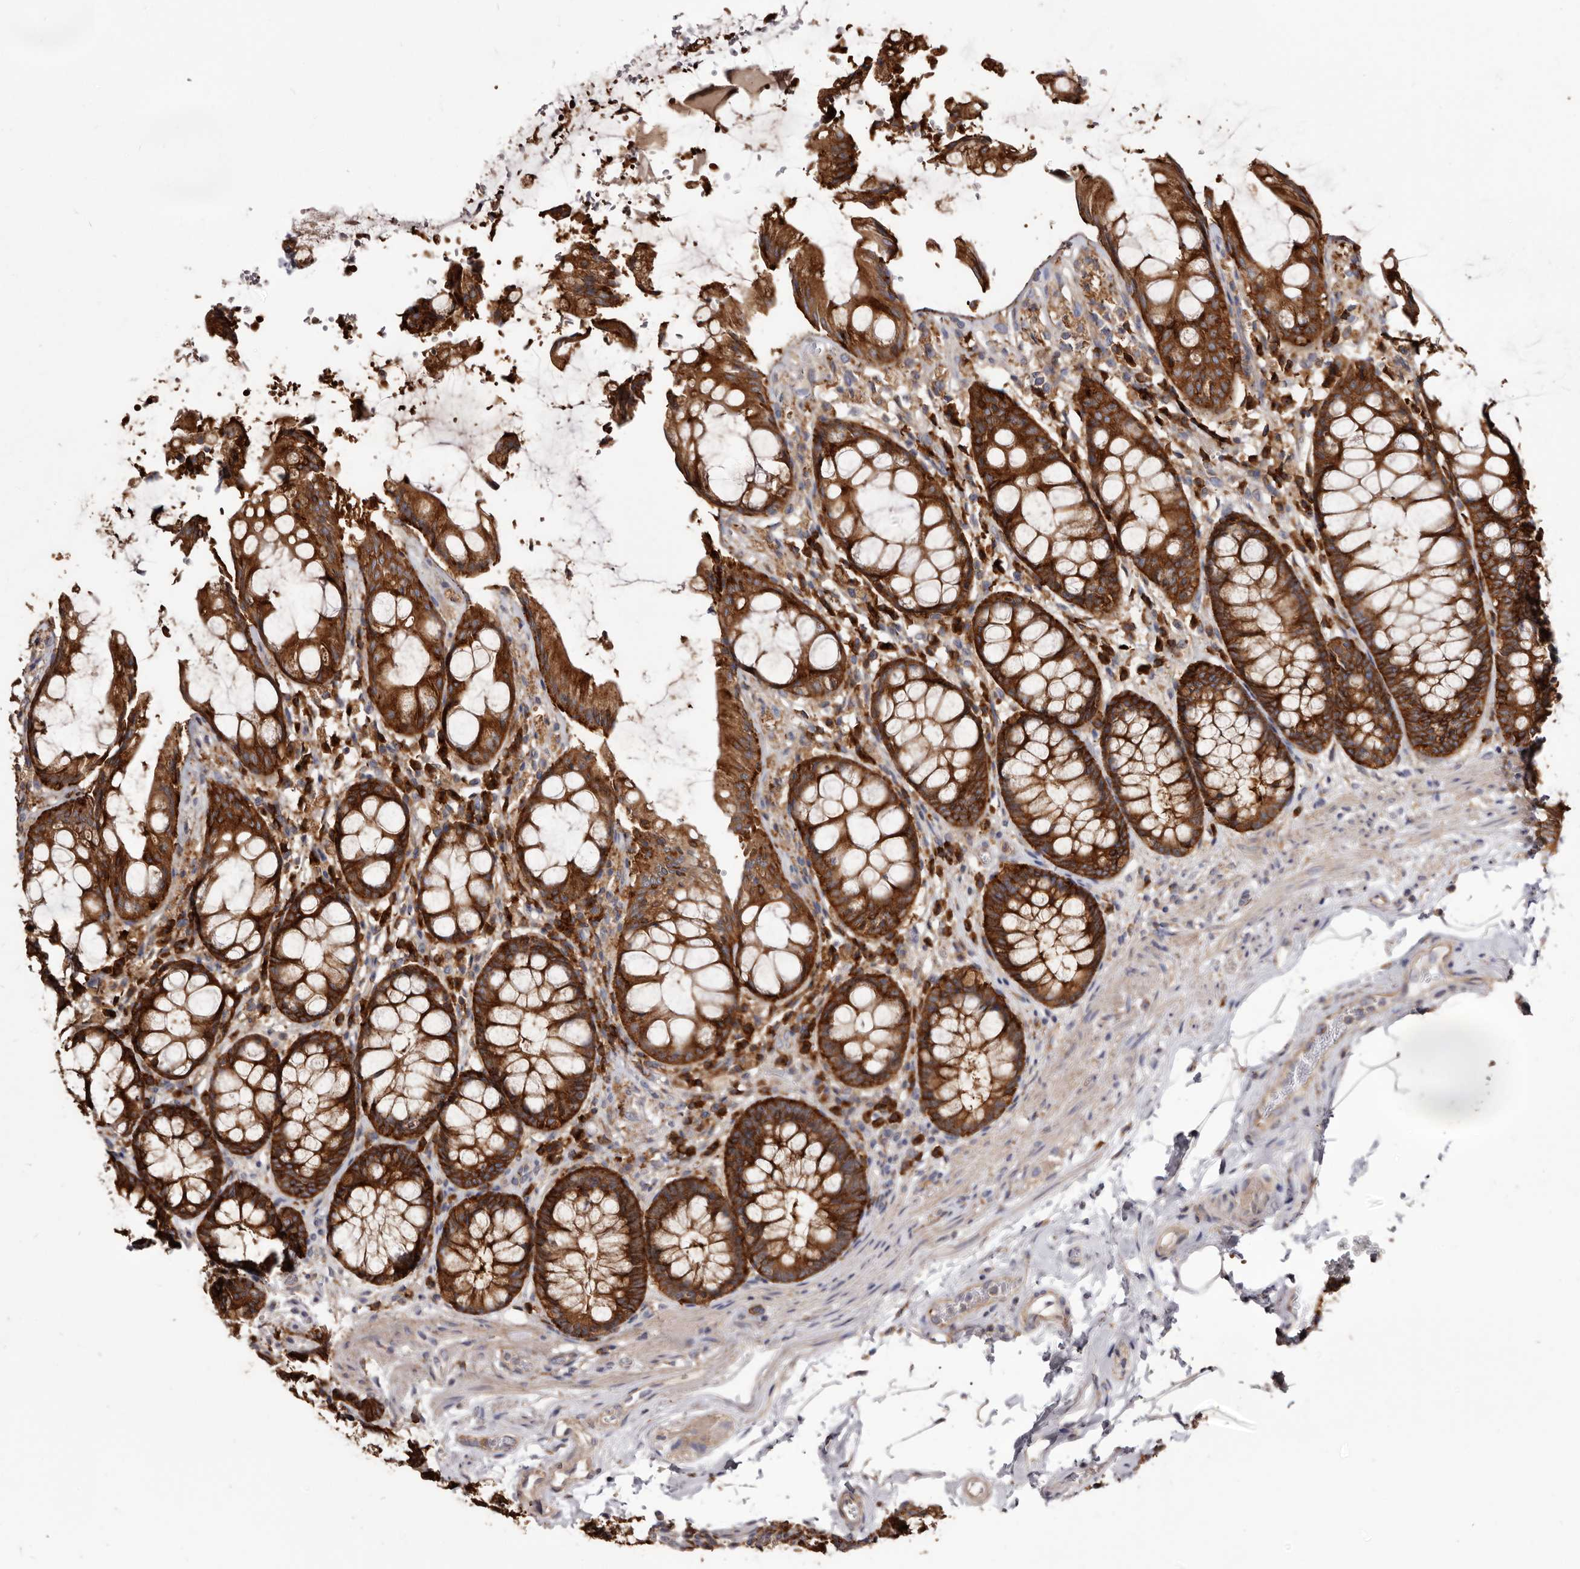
{"staining": {"intensity": "strong", "quantity": ">75%", "location": "cytoplasmic/membranous"}, "tissue": "rectum", "cell_type": "Glandular cells", "image_type": "normal", "snomed": [{"axis": "morphology", "description": "Normal tissue, NOS"}, {"axis": "topography", "description": "Rectum"}], "caption": "This histopathology image displays IHC staining of benign human rectum, with high strong cytoplasmic/membranous expression in approximately >75% of glandular cells.", "gene": "TPD52", "patient": {"sex": "male", "age": 64}}